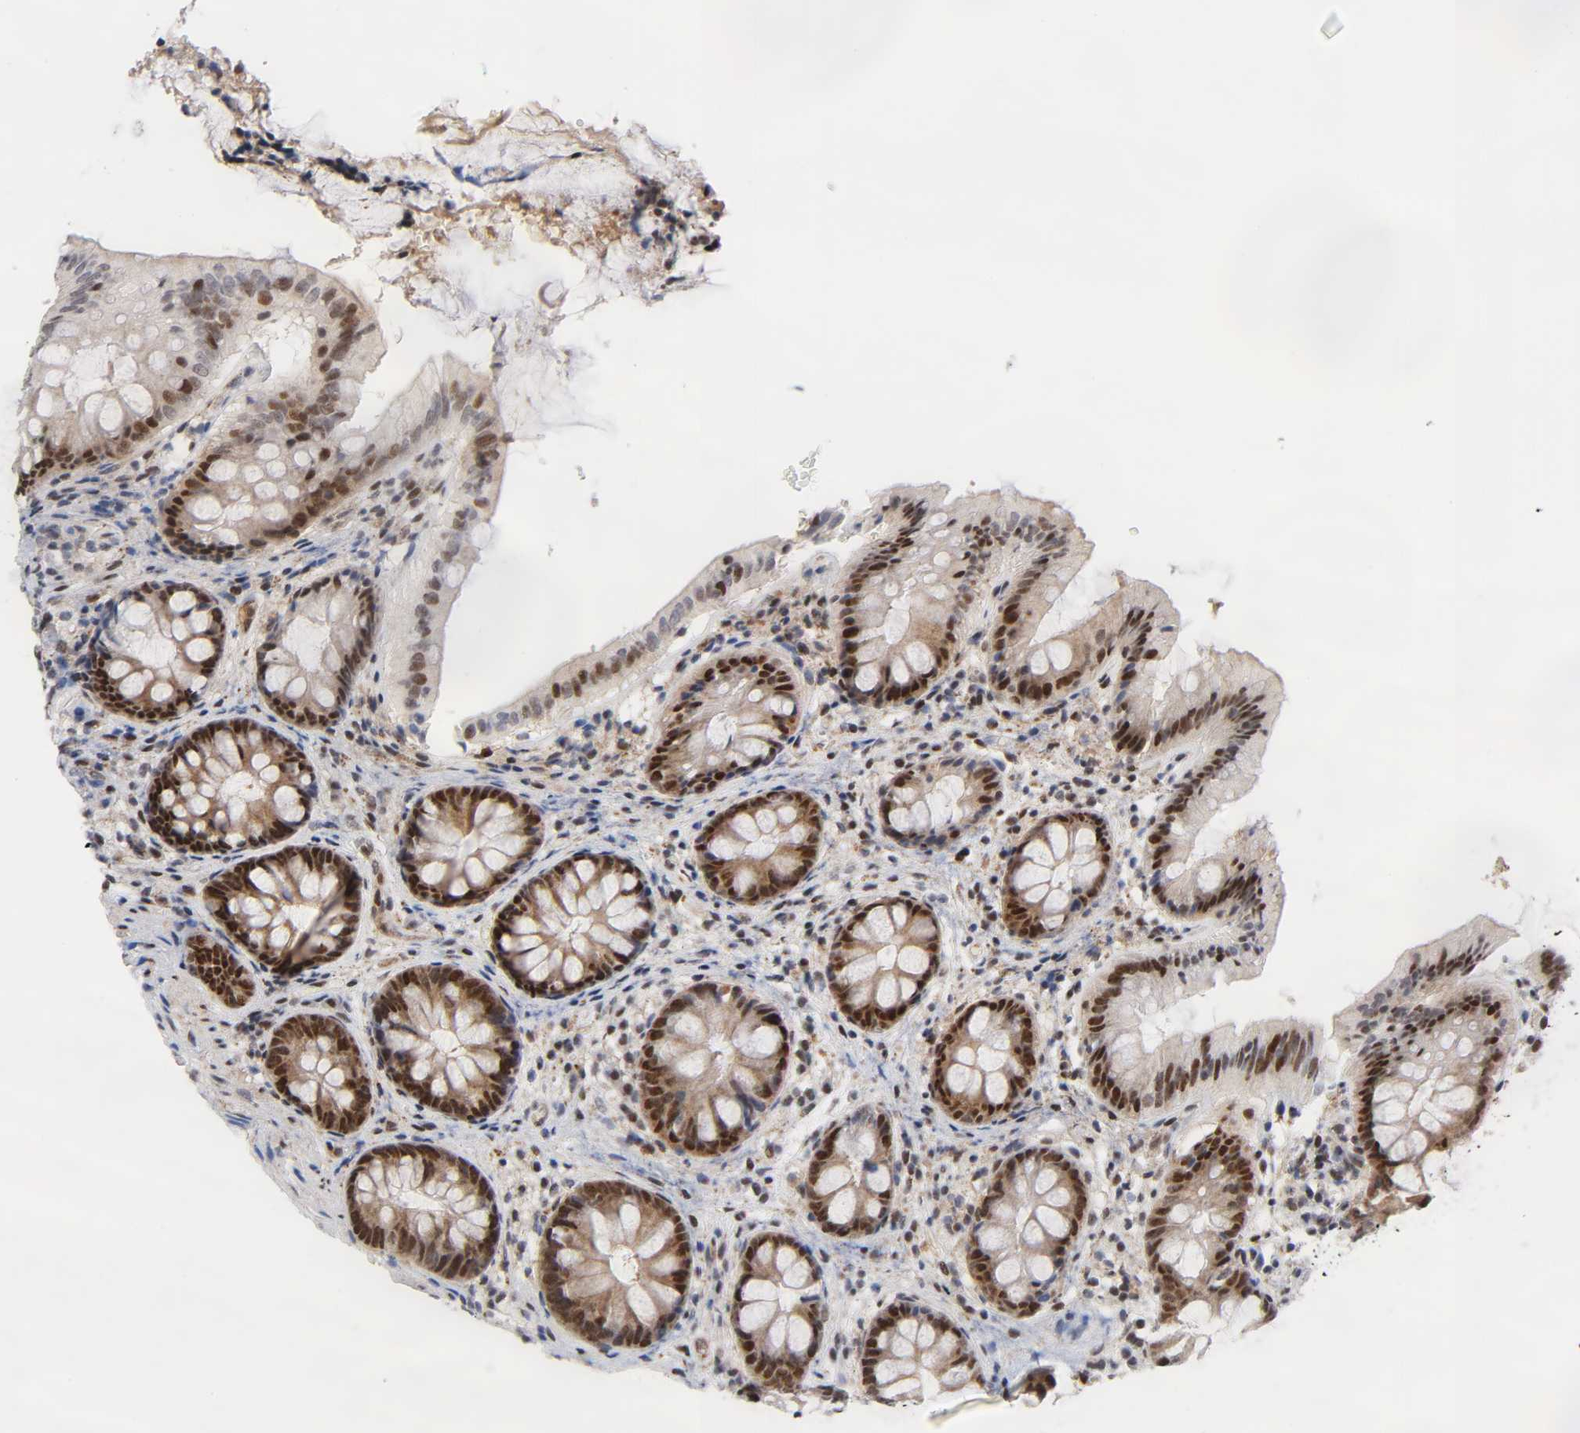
{"staining": {"intensity": "moderate", "quantity": "25%-75%", "location": "cytoplasmic/membranous"}, "tissue": "colon", "cell_type": "Endothelial cells", "image_type": "normal", "snomed": [{"axis": "morphology", "description": "Normal tissue, NOS"}, {"axis": "topography", "description": "Smooth muscle"}, {"axis": "topography", "description": "Colon"}], "caption": "Brown immunohistochemical staining in unremarkable colon exhibits moderate cytoplasmic/membranous positivity in about 25%-75% of endothelial cells. (brown staining indicates protein expression, while blue staining denotes nuclei).", "gene": "STK38", "patient": {"sex": "male", "age": 67}}